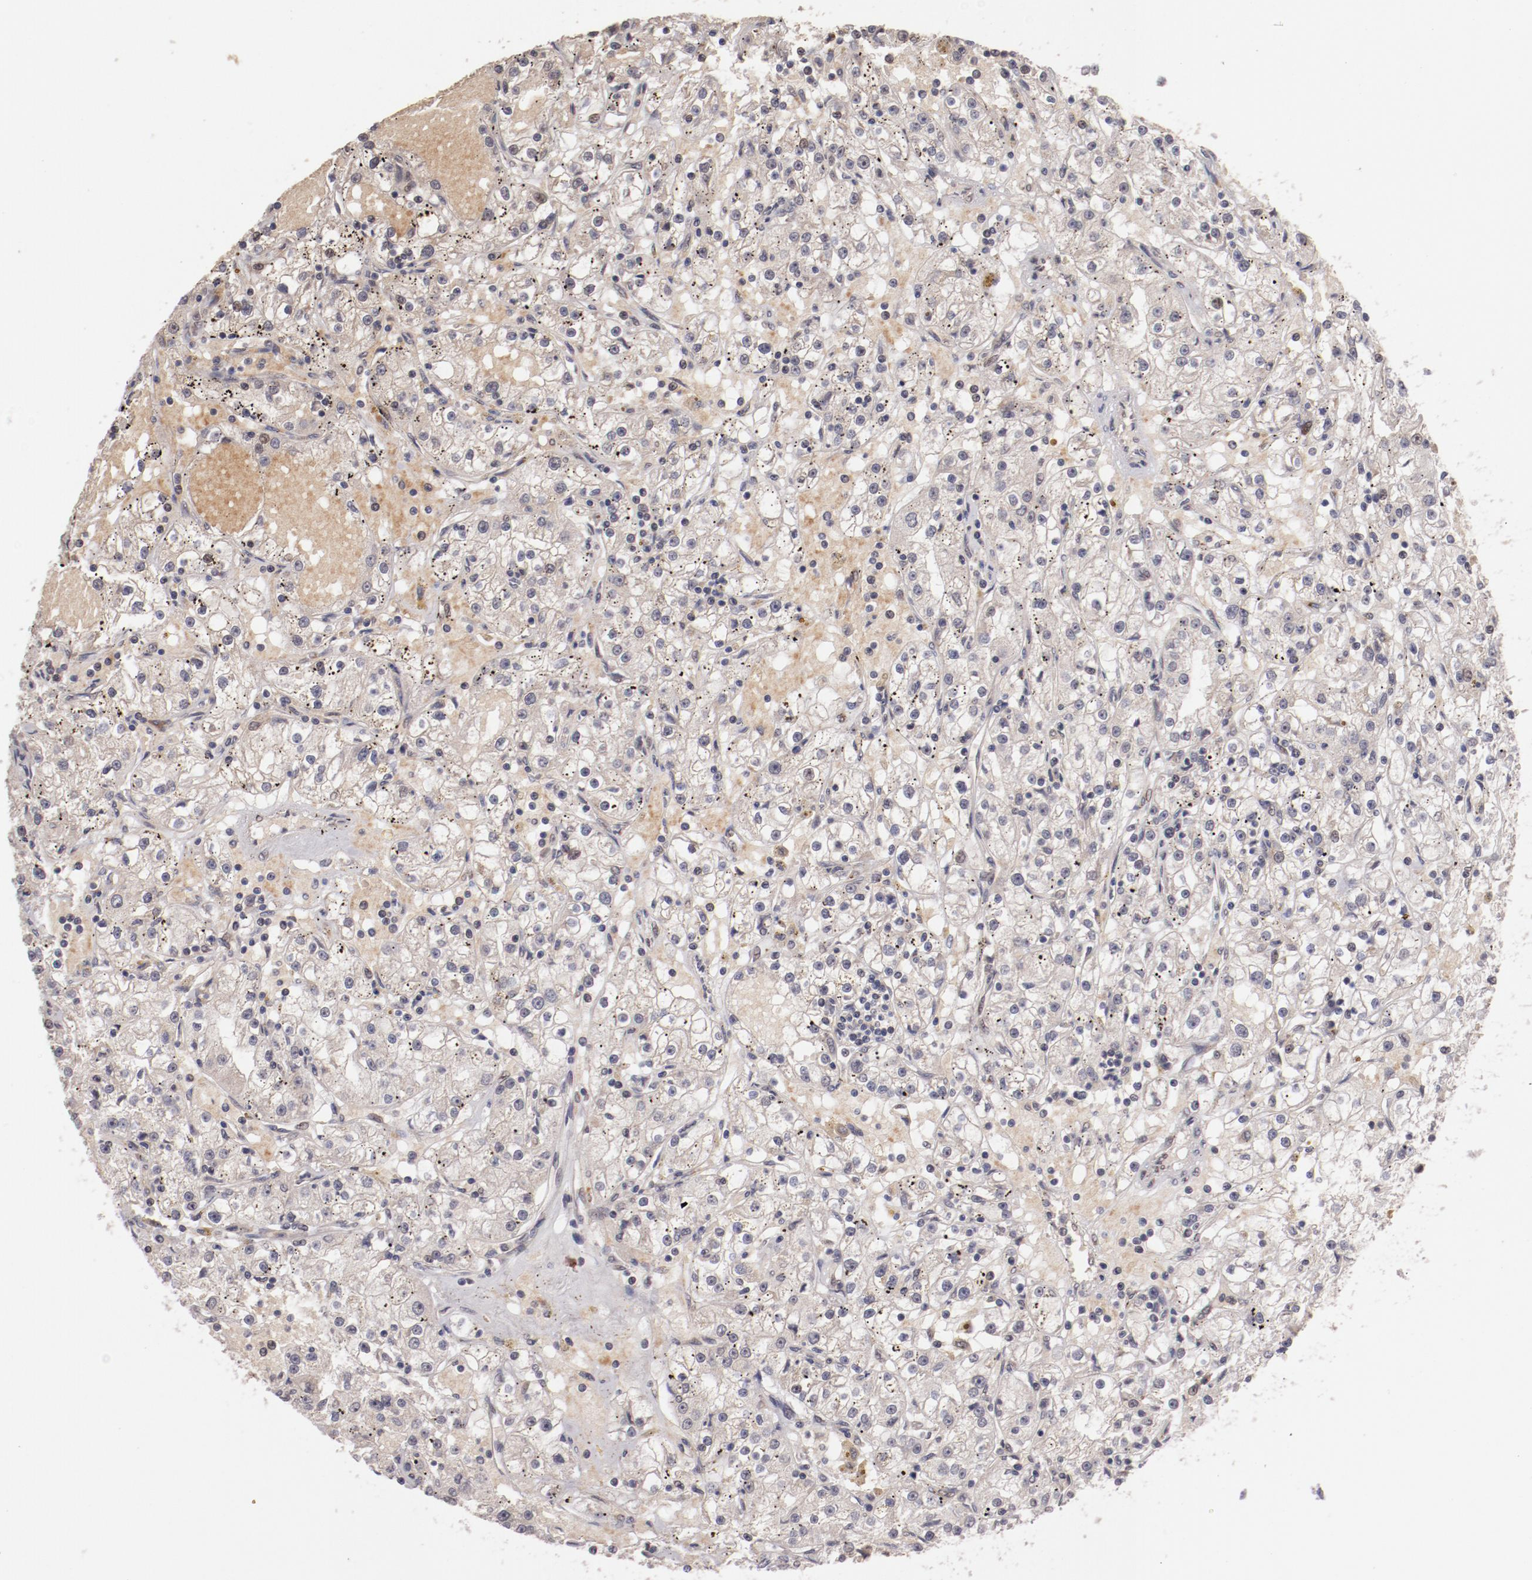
{"staining": {"intensity": "weak", "quantity": "<25%", "location": "cytoplasmic/membranous"}, "tissue": "renal cancer", "cell_type": "Tumor cells", "image_type": "cancer", "snomed": [{"axis": "morphology", "description": "Adenocarcinoma, NOS"}, {"axis": "topography", "description": "Kidney"}], "caption": "DAB (3,3'-diaminobenzidine) immunohistochemical staining of human renal adenocarcinoma demonstrates no significant expression in tumor cells.", "gene": "NFE2", "patient": {"sex": "male", "age": 56}}